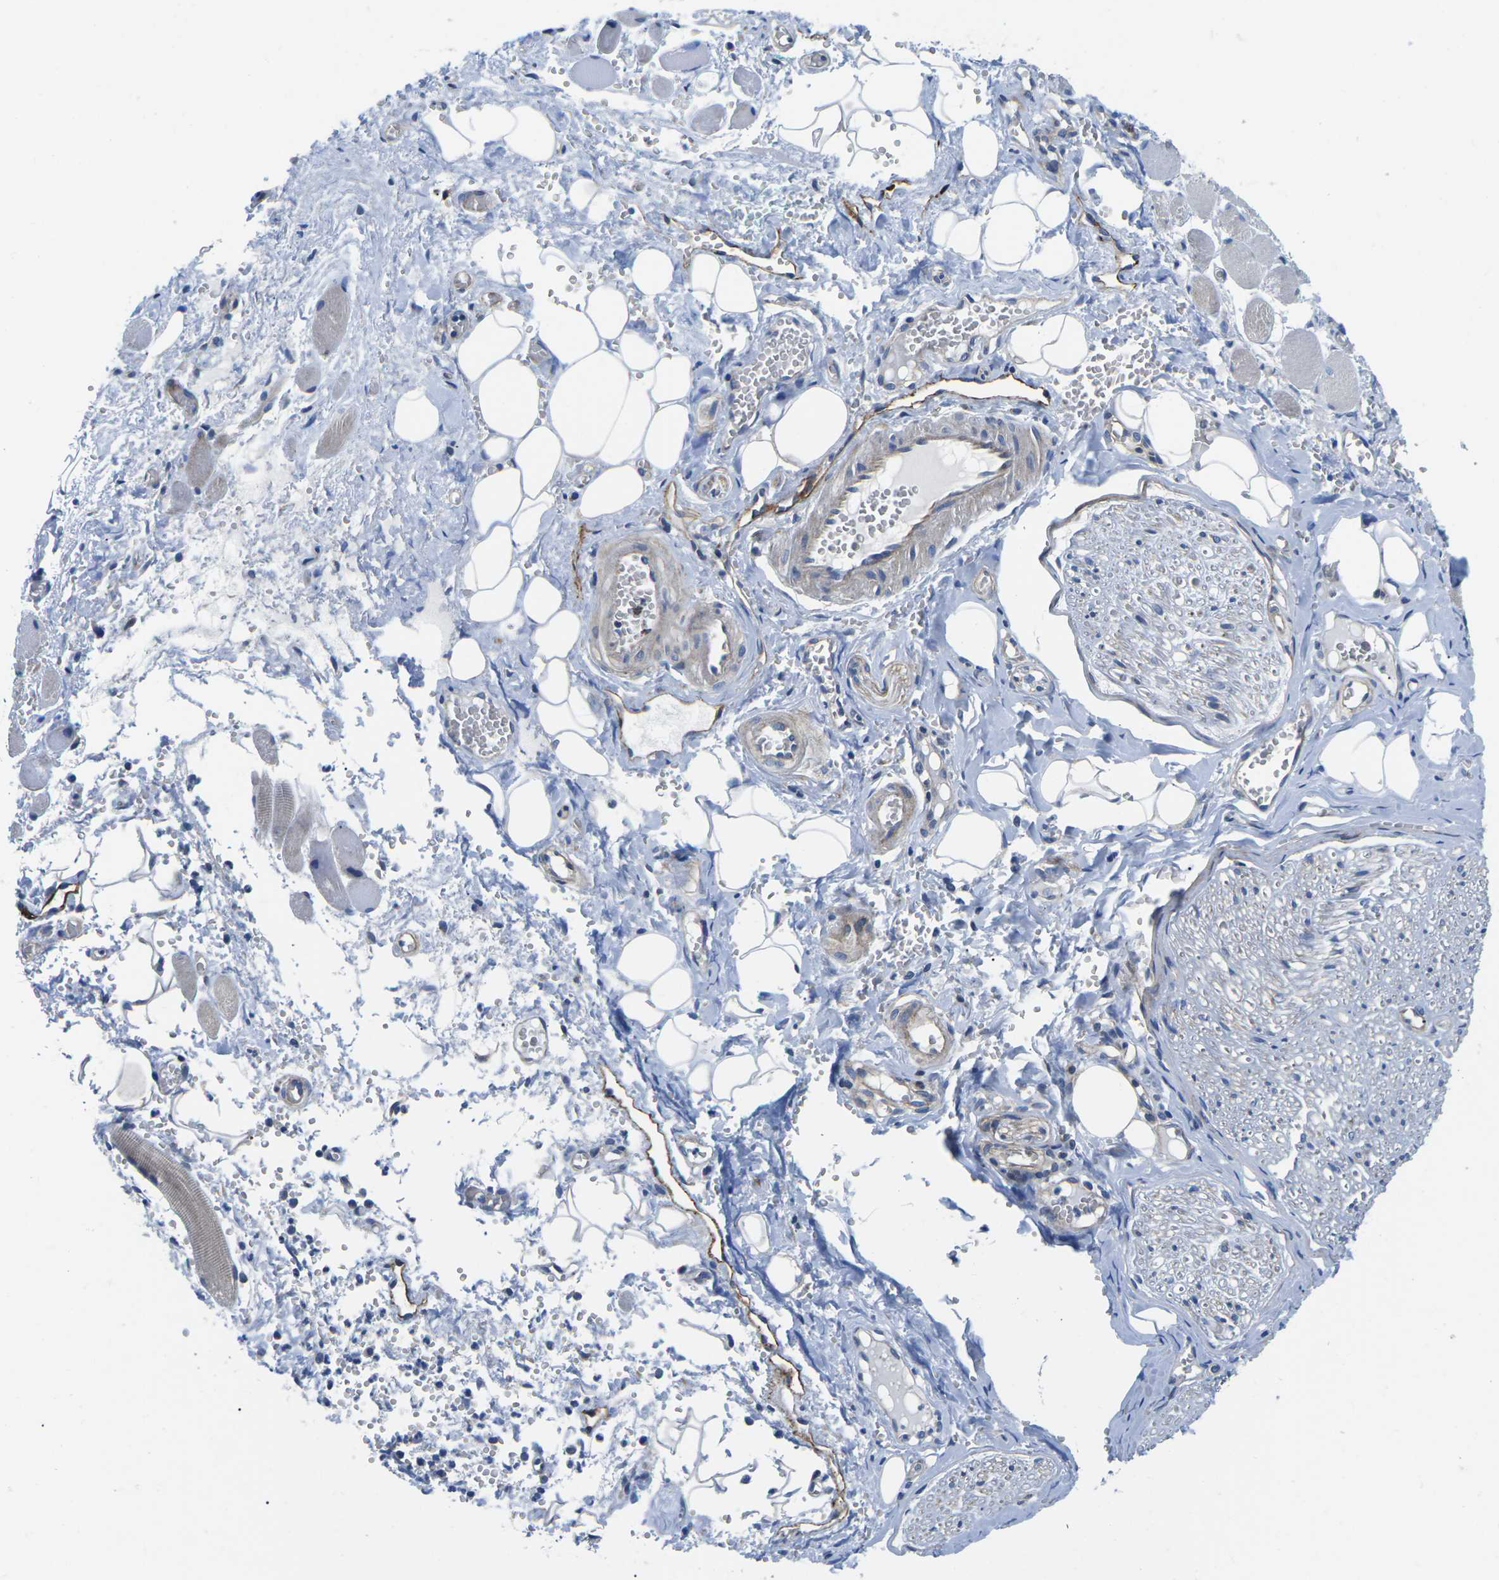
{"staining": {"intensity": "negative", "quantity": "none", "location": "none"}, "tissue": "adipose tissue", "cell_type": "Adipocytes", "image_type": "normal", "snomed": [{"axis": "morphology", "description": "Squamous cell carcinoma, NOS"}, {"axis": "topography", "description": "Oral tissue"}, {"axis": "topography", "description": "Head-Neck"}], "caption": "Micrograph shows no significant protein positivity in adipocytes of normal adipose tissue. Brightfield microscopy of immunohistochemistry (IHC) stained with DAB (brown) and hematoxylin (blue), captured at high magnification.", "gene": "DLG1", "patient": {"sex": "female", "age": 50}}